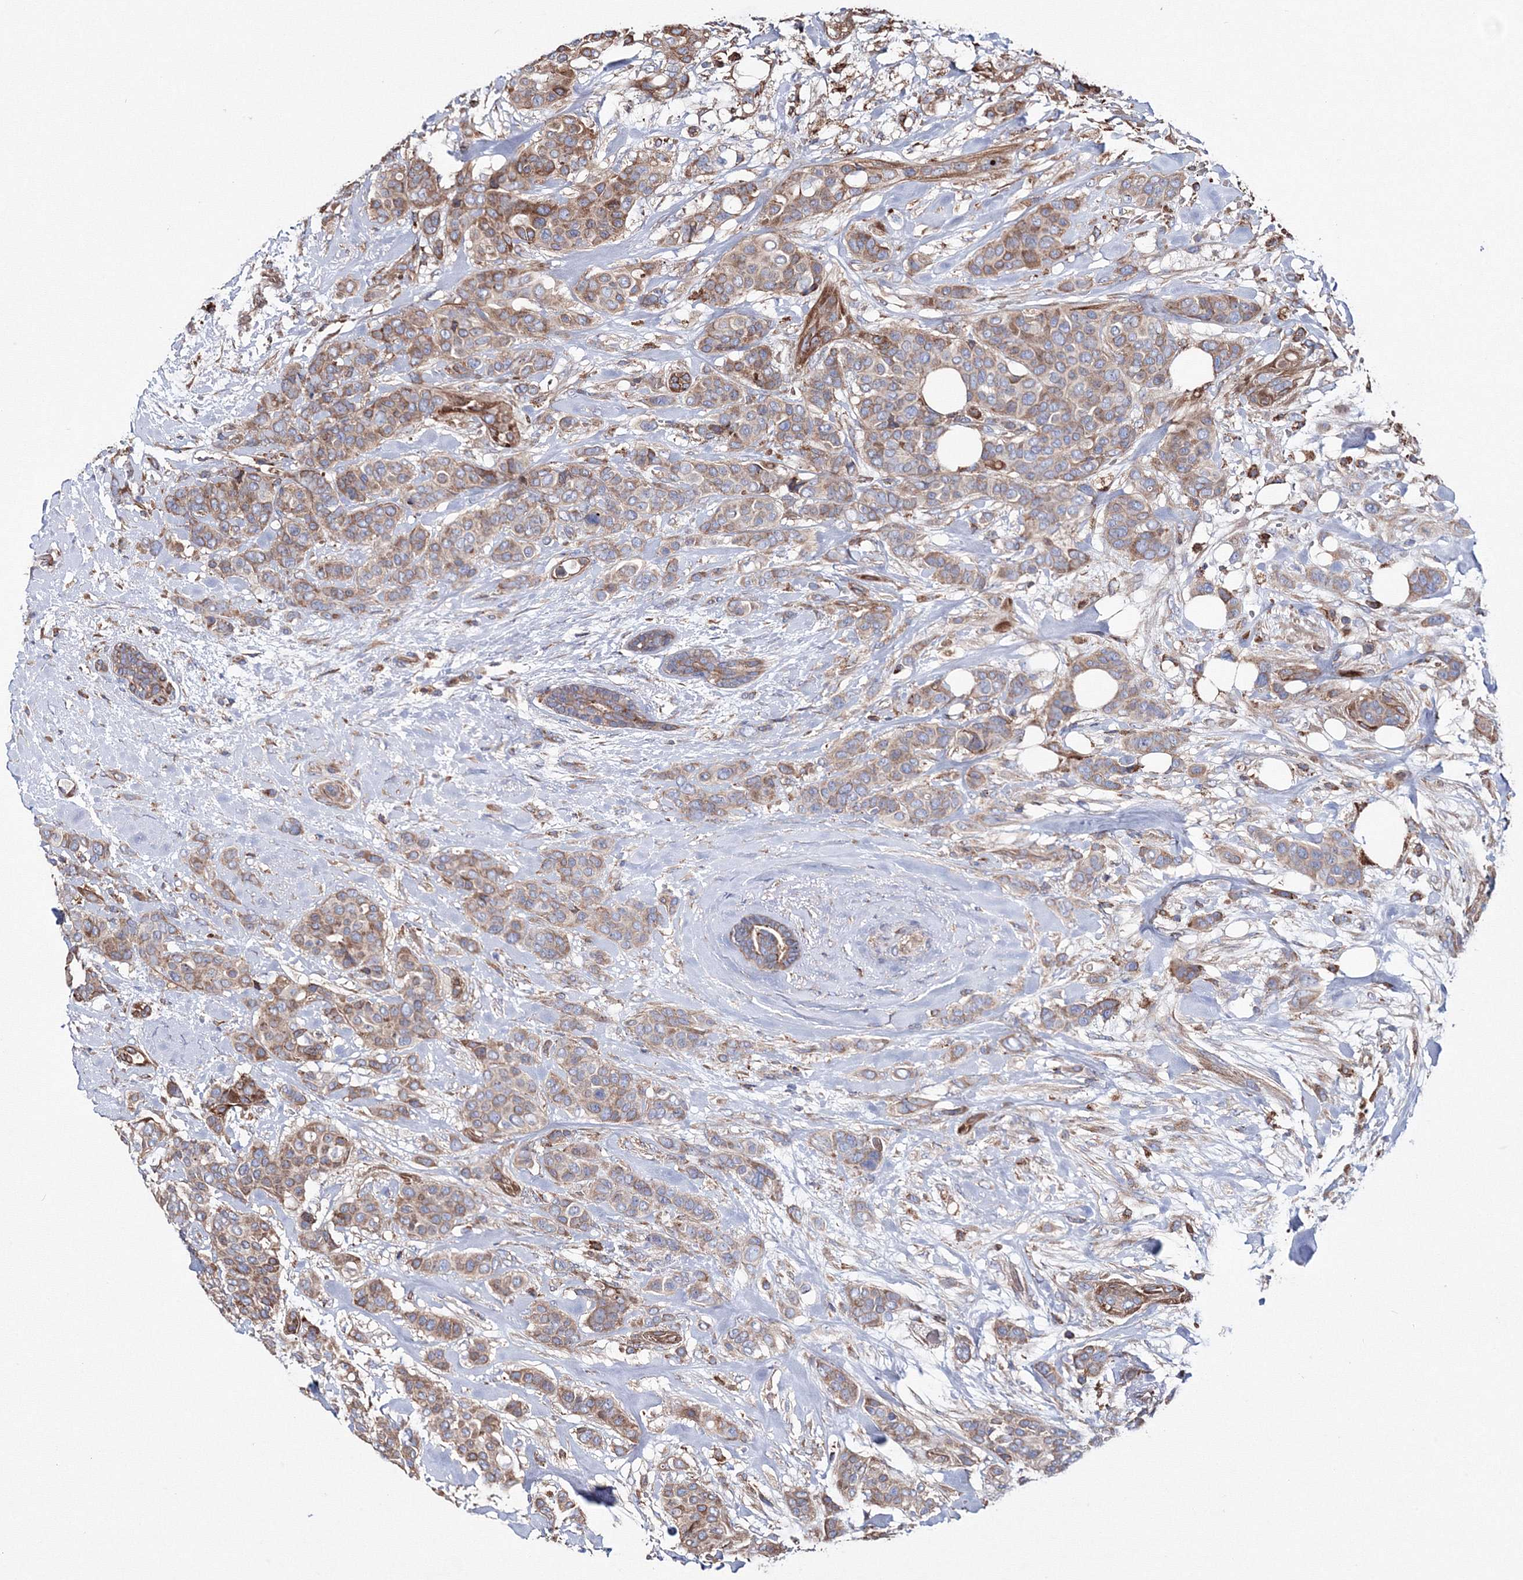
{"staining": {"intensity": "moderate", "quantity": "25%-75%", "location": "cytoplasmic/membranous"}, "tissue": "breast cancer", "cell_type": "Tumor cells", "image_type": "cancer", "snomed": [{"axis": "morphology", "description": "Lobular carcinoma"}, {"axis": "topography", "description": "Breast"}], "caption": "Moderate cytoplasmic/membranous expression is present in about 25%-75% of tumor cells in breast cancer (lobular carcinoma).", "gene": "VPS8", "patient": {"sex": "female", "age": 51}}